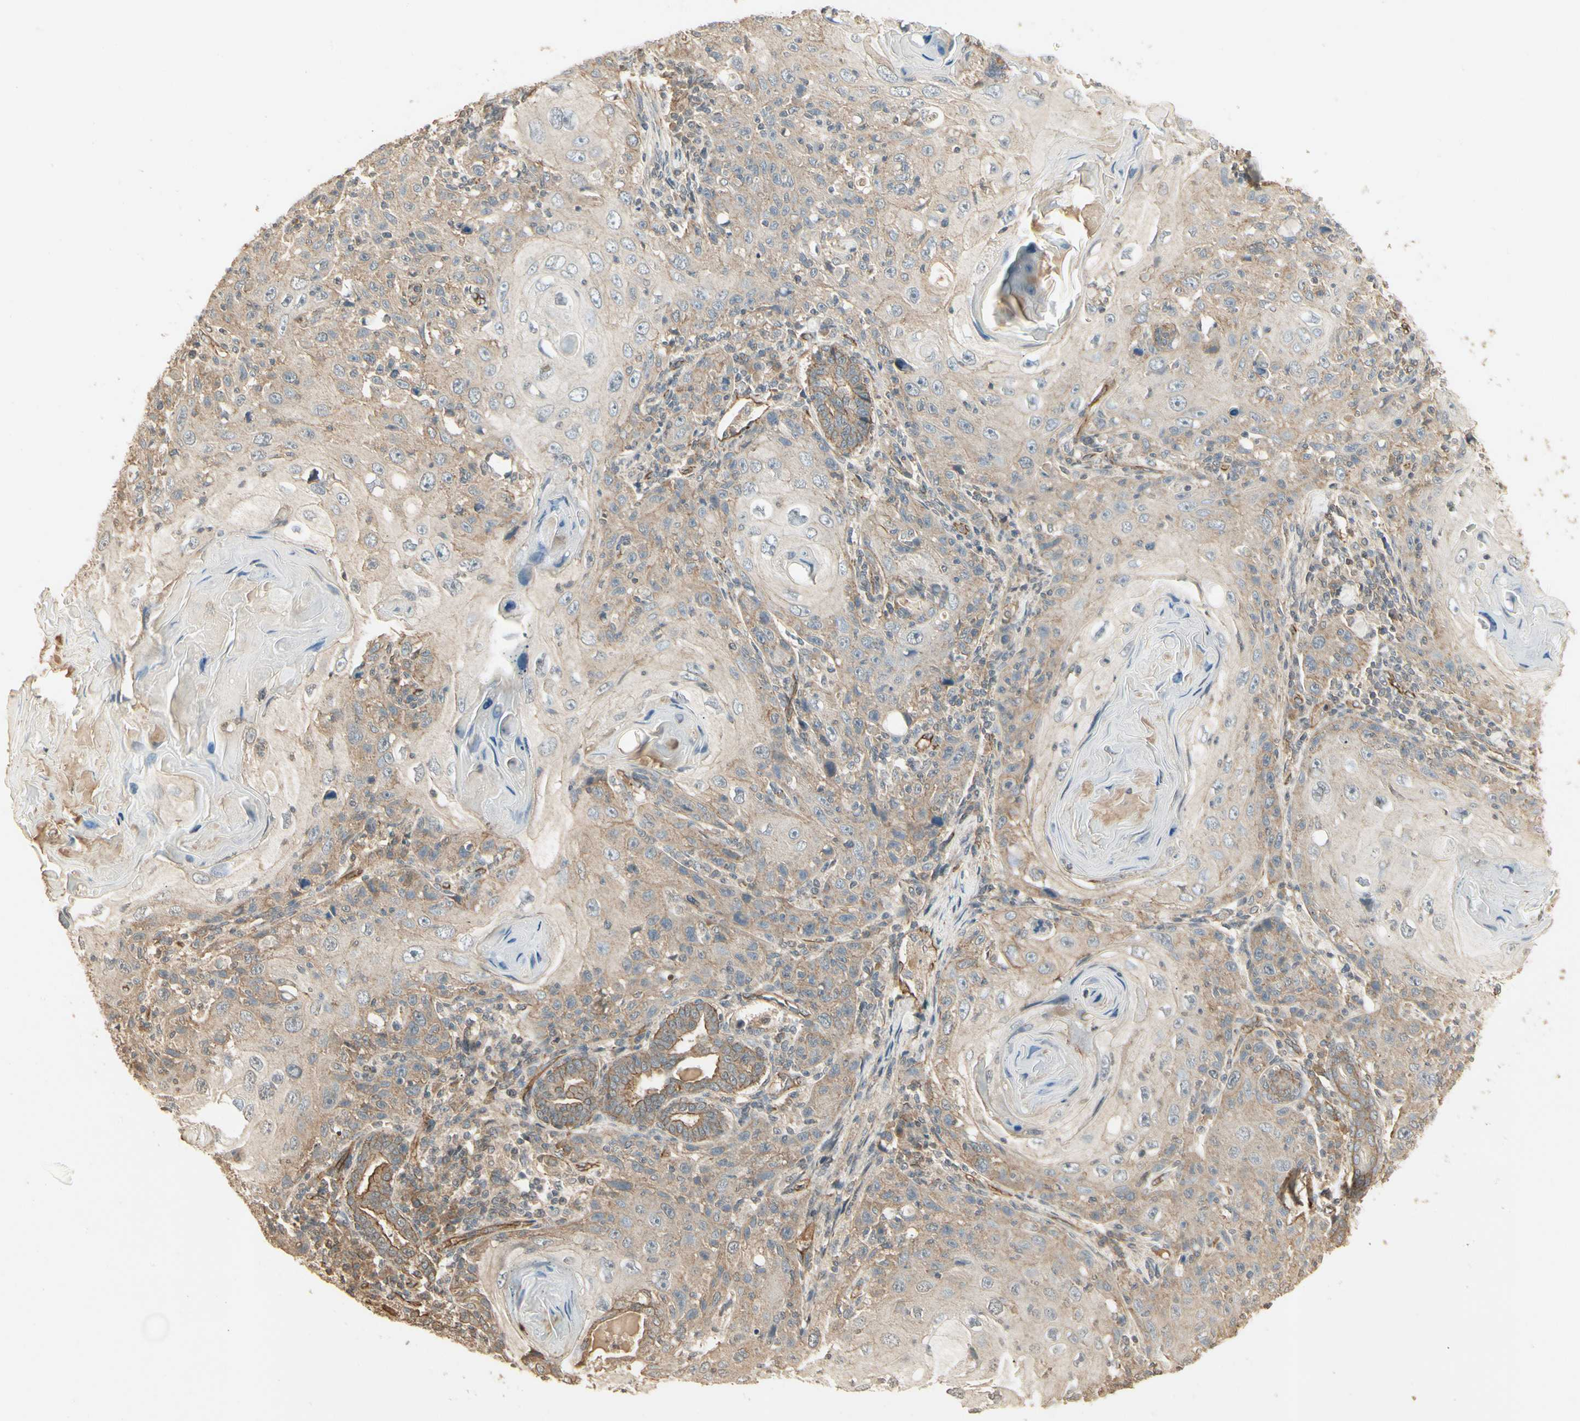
{"staining": {"intensity": "weak", "quantity": "25%-75%", "location": "cytoplasmic/membranous"}, "tissue": "skin cancer", "cell_type": "Tumor cells", "image_type": "cancer", "snomed": [{"axis": "morphology", "description": "Squamous cell carcinoma, NOS"}, {"axis": "topography", "description": "Skin"}], "caption": "Skin cancer (squamous cell carcinoma) tissue exhibits weak cytoplasmic/membranous positivity in approximately 25%-75% of tumor cells", "gene": "RNF180", "patient": {"sex": "female", "age": 88}}